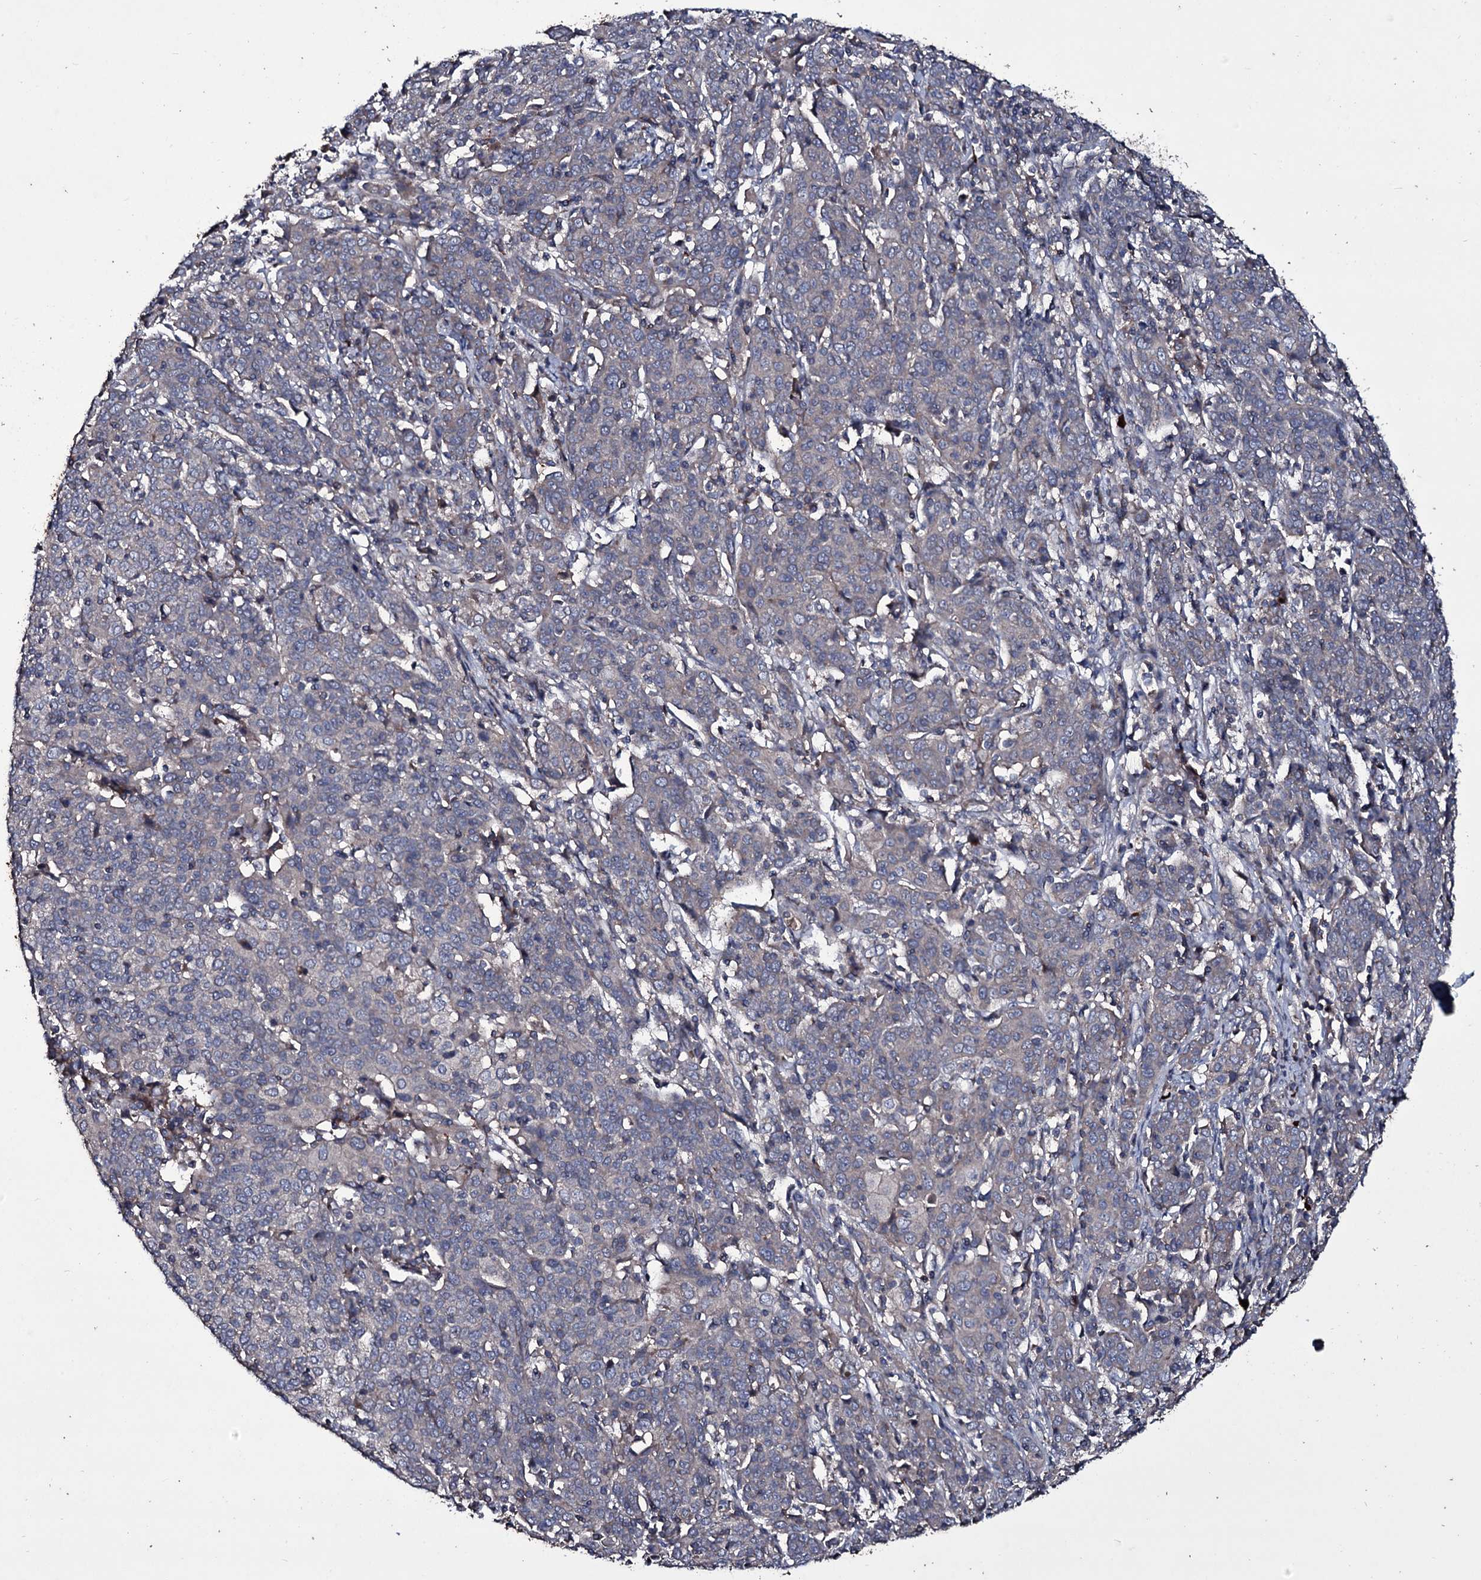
{"staining": {"intensity": "negative", "quantity": "none", "location": "none"}, "tissue": "cervical cancer", "cell_type": "Tumor cells", "image_type": "cancer", "snomed": [{"axis": "morphology", "description": "Squamous cell carcinoma, NOS"}, {"axis": "topography", "description": "Cervix"}], "caption": "The immunohistochemistry photomicrograph has no significant staining in tumor cells of cervical cancer tissue.", "gene": "ZSWIM8", "patient": {"sex": "female", "age": 67}}